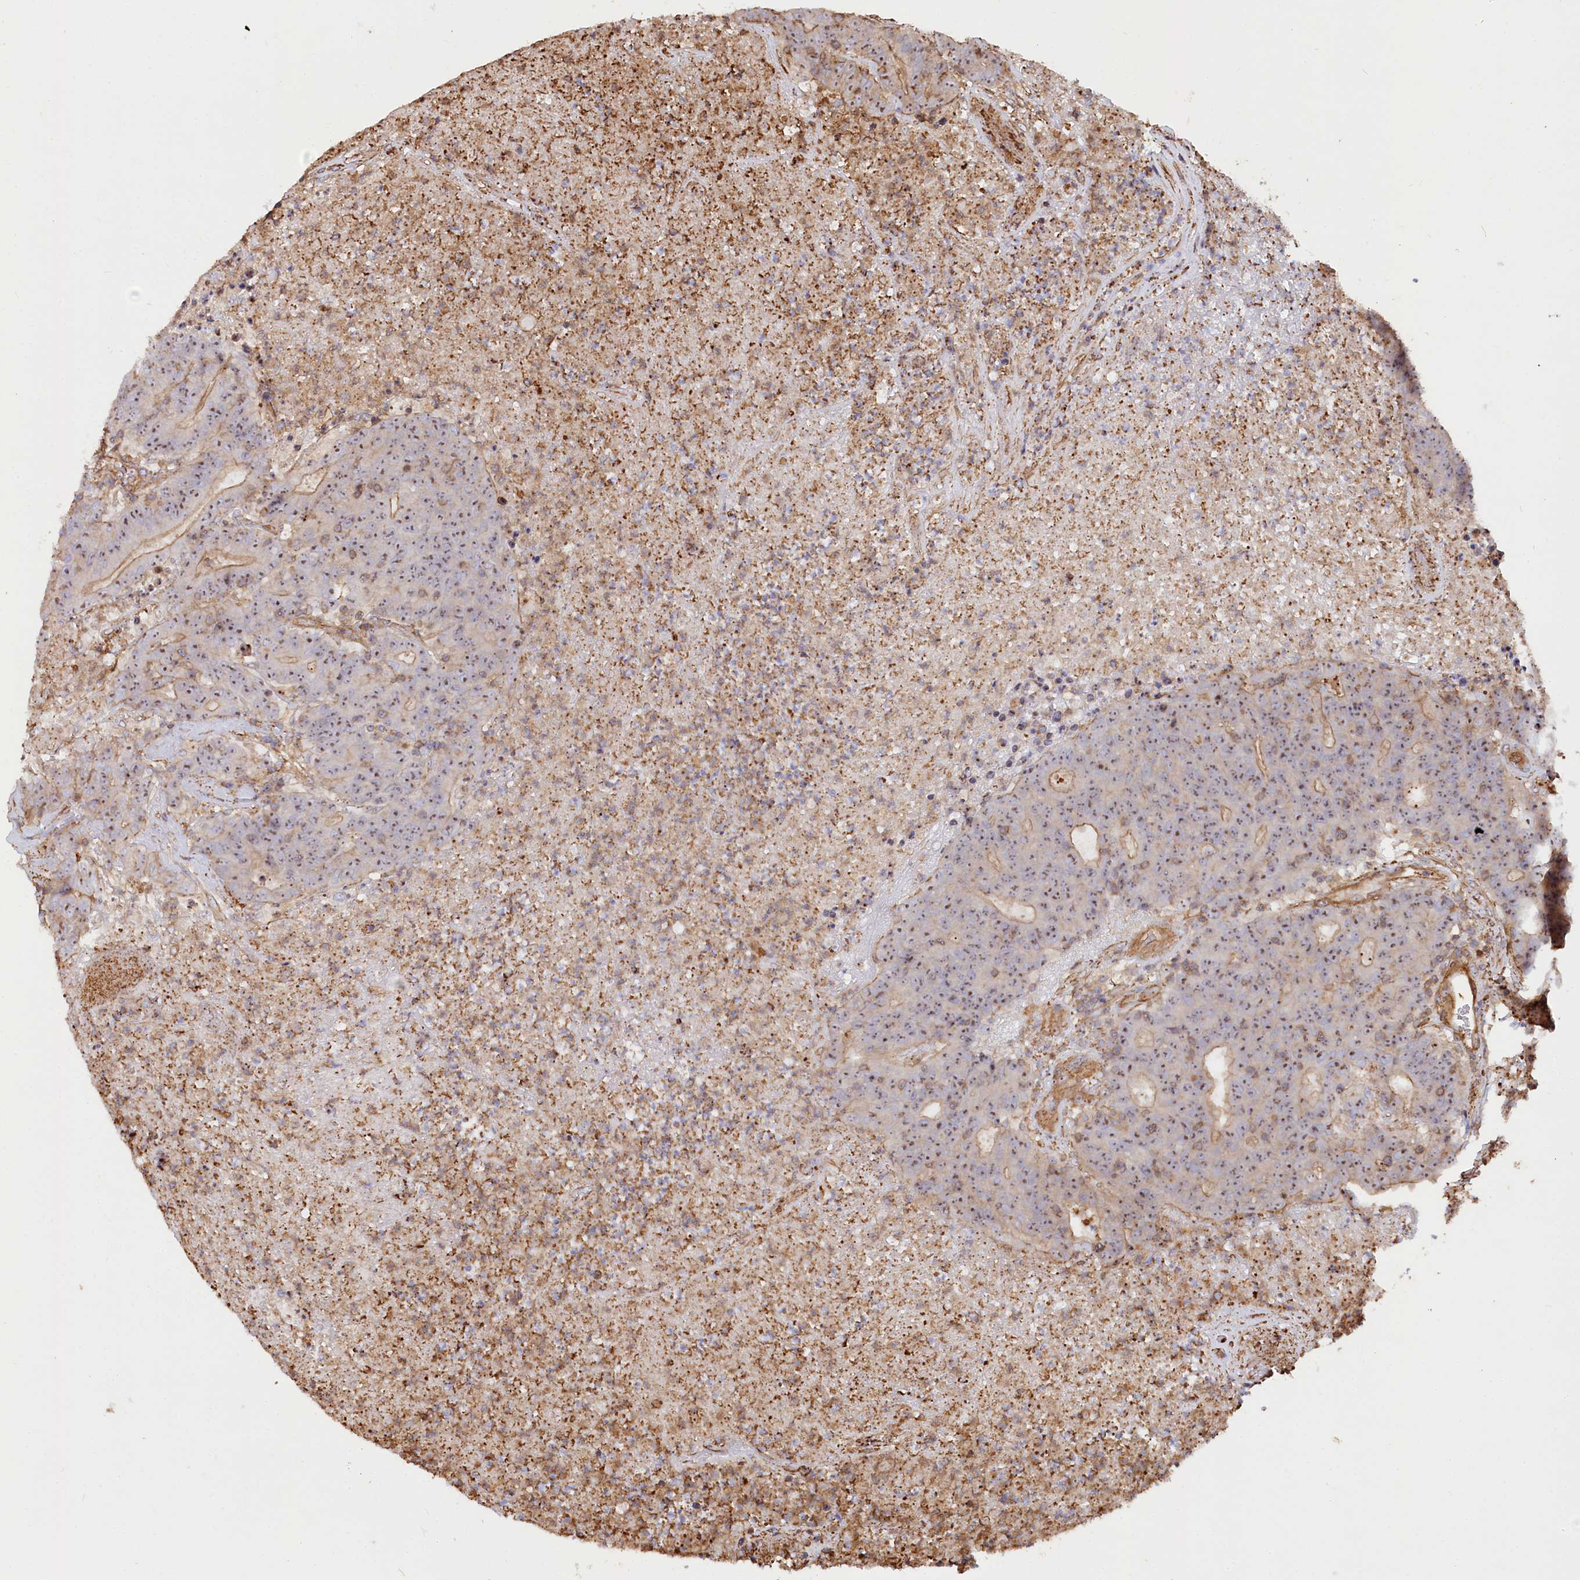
{"staining": {"intensity": "moderate", "quantity": "25%-75%", "location": "cytoplasmic/membranous,nuclear"}, "tissue": "colorectal cancer", "cell_type": "Tumor cells", "image_type": "cancer", "snomed": [{"axis": "morphology", "description": "Adenocarcinoma, NOS"}, {"axis": "topography", "description": "Colon"}], "caption": "Protein expression by immunohistochemistry displays moderate cytoplasmic/membranous and nuclear staining in approximately 25%-75% of tumor cells in colorectal cancer.", "gene": "WDR36", "patient": {"sex": "female", "age": 75}}